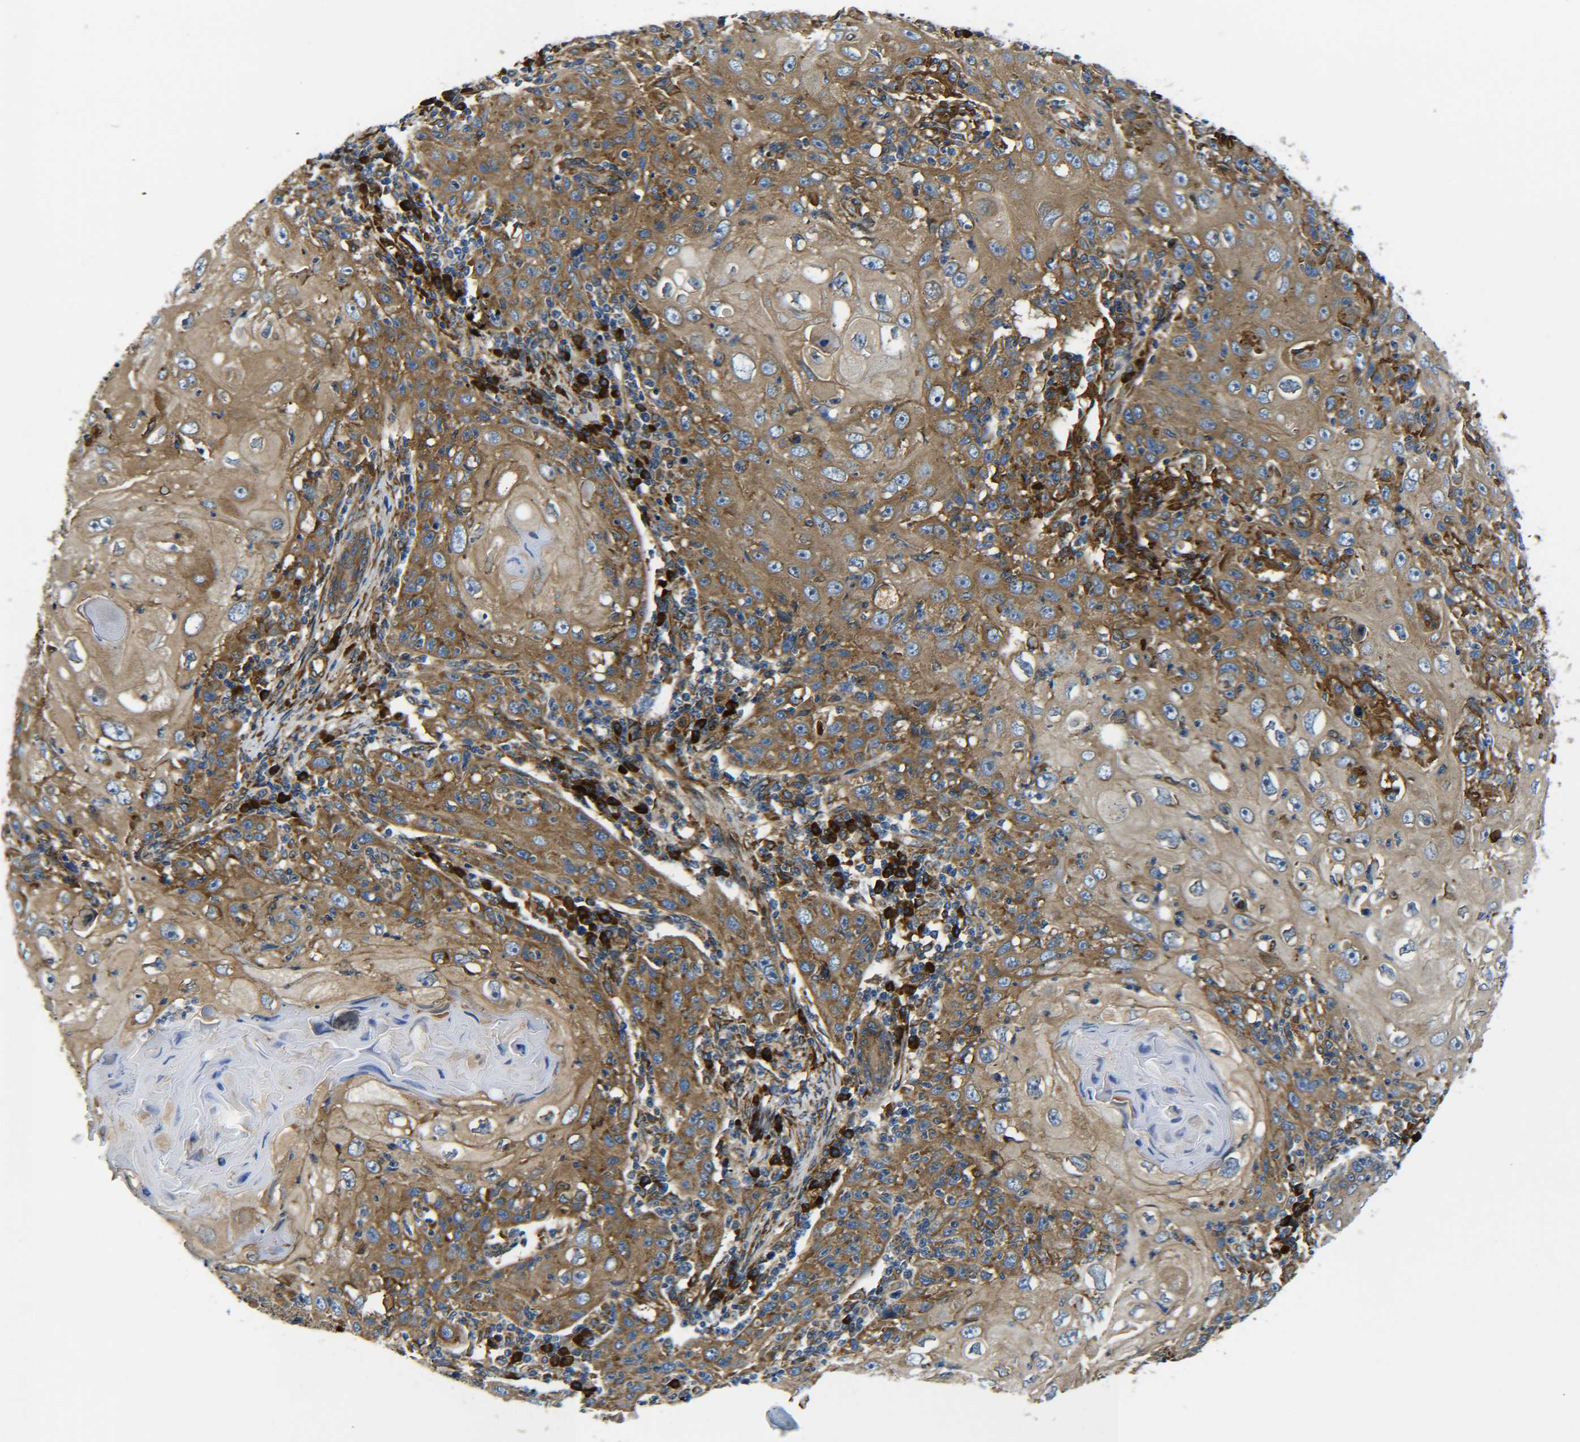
{"staining": {"intensity": "moderate", "quantity": "25%-75%", "location": "cytoplasmic/membranous"}, "tissue": "skin cancer", "cell_type": "Tumor cells", "image_type": "cancer", "snomed": [{"axis": "morphology", "description": "Squamous cell carcinoma, NOS"}, {"axis": "topography", "description": "Skin"}], "caption": "There is medium levels of moderate cytoplasmic/membranous staining in tumor cells of skin squamous cell carcinoma, as demonstrated by immunohistochemical staining (brown color).", "gene": "PREB", "patient": {"sex": "female", "age": 88}}